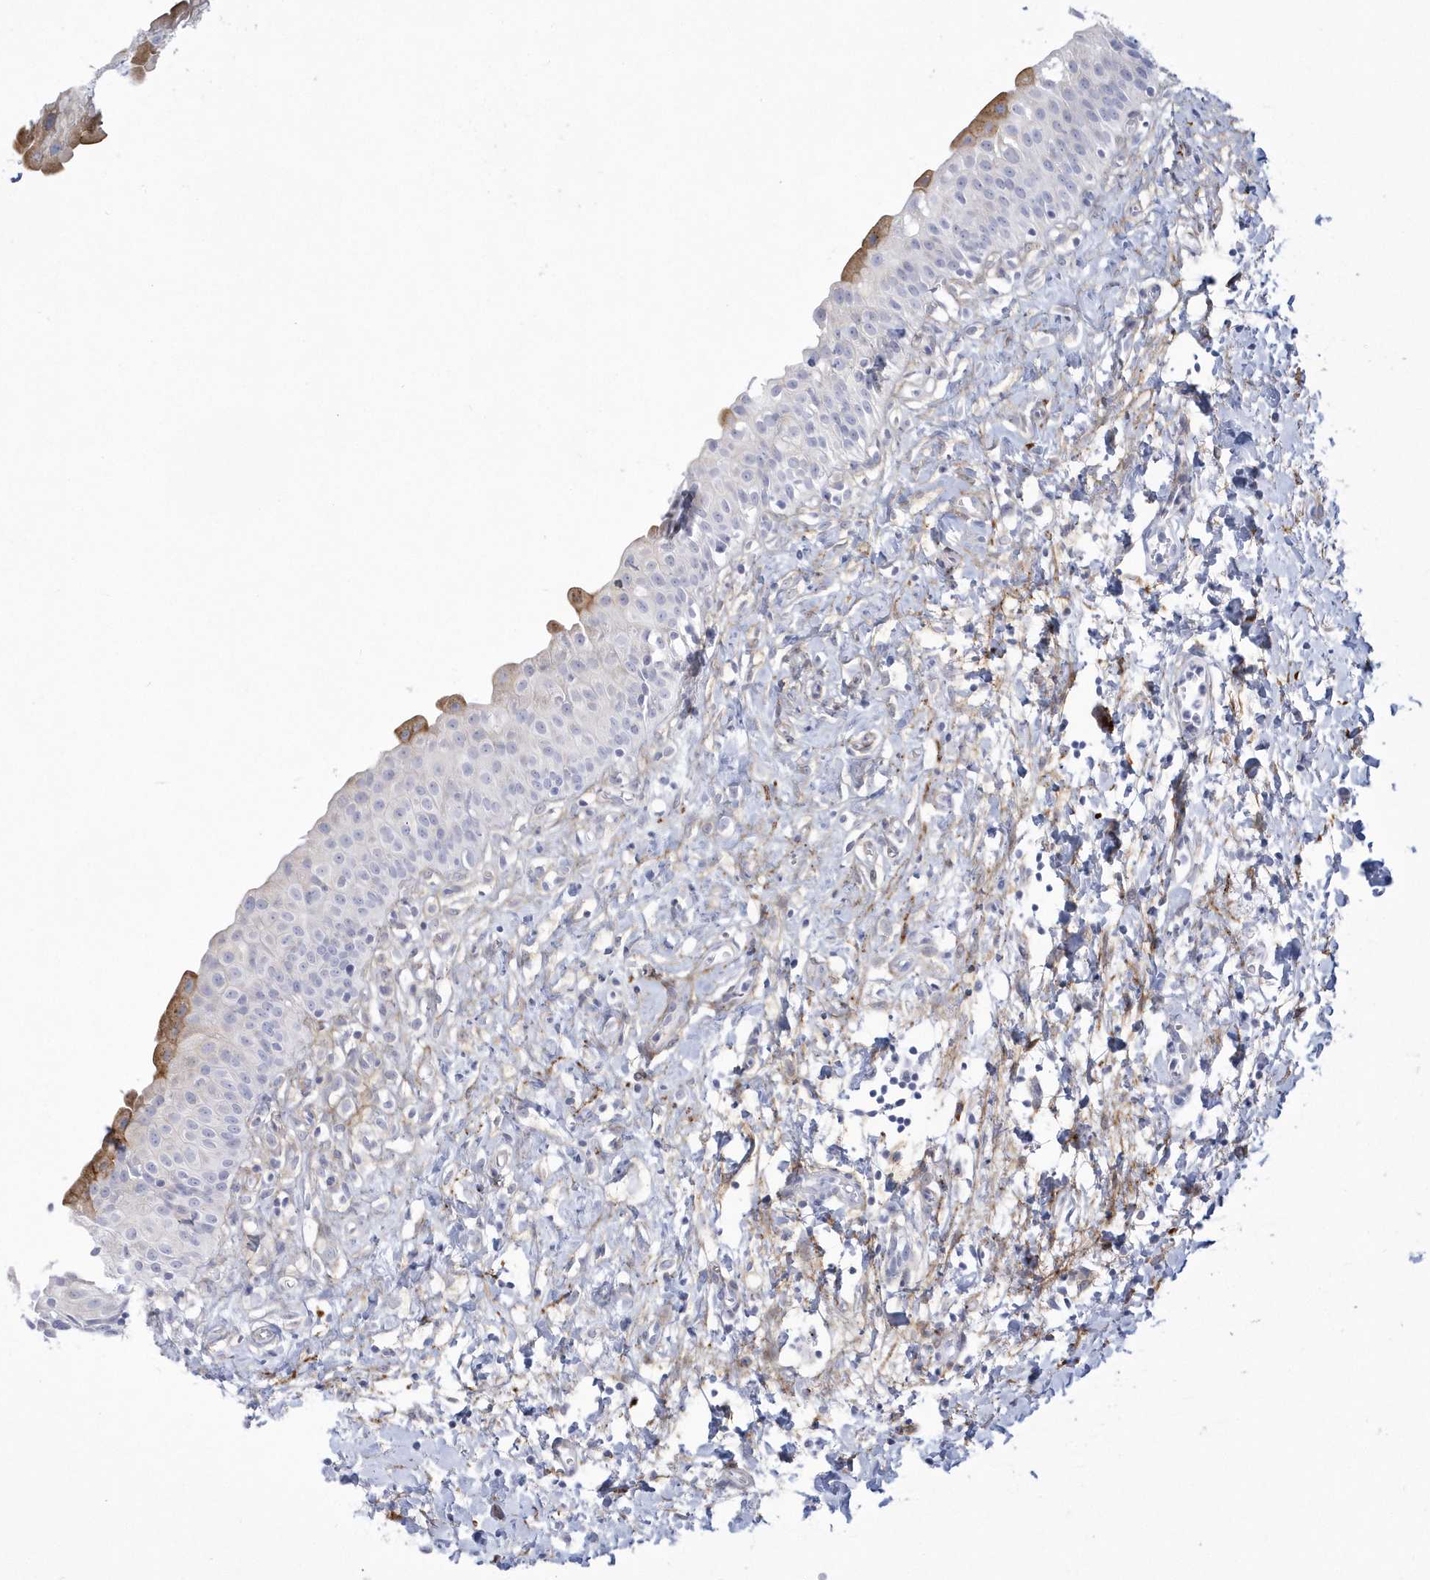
{"staining": {"intensity": "moderate", "quantity": "<25%", "location": "cytoplasmic/membranous"}, "tissue": "urinary bladder", "cell_type": "Urothelial cells", "image_type": "normal", "snomed": [{"axis": "morphology", "description": "Normal tissue, NOS"}, {"axis": "topography", "description": "Urinary bladder"}], "caption": "High-magnification brightfield microscopy of unremarkable urinary bladder stained with DAB (brown) and counterstained with hematoxylin (blue). urothelial cells exhibit moderate cytoplasmic/membranous positivity is identified in approximately<25% of cells.", "gene": "WDR27", "patient": {"sex": "male", "age": 51}}